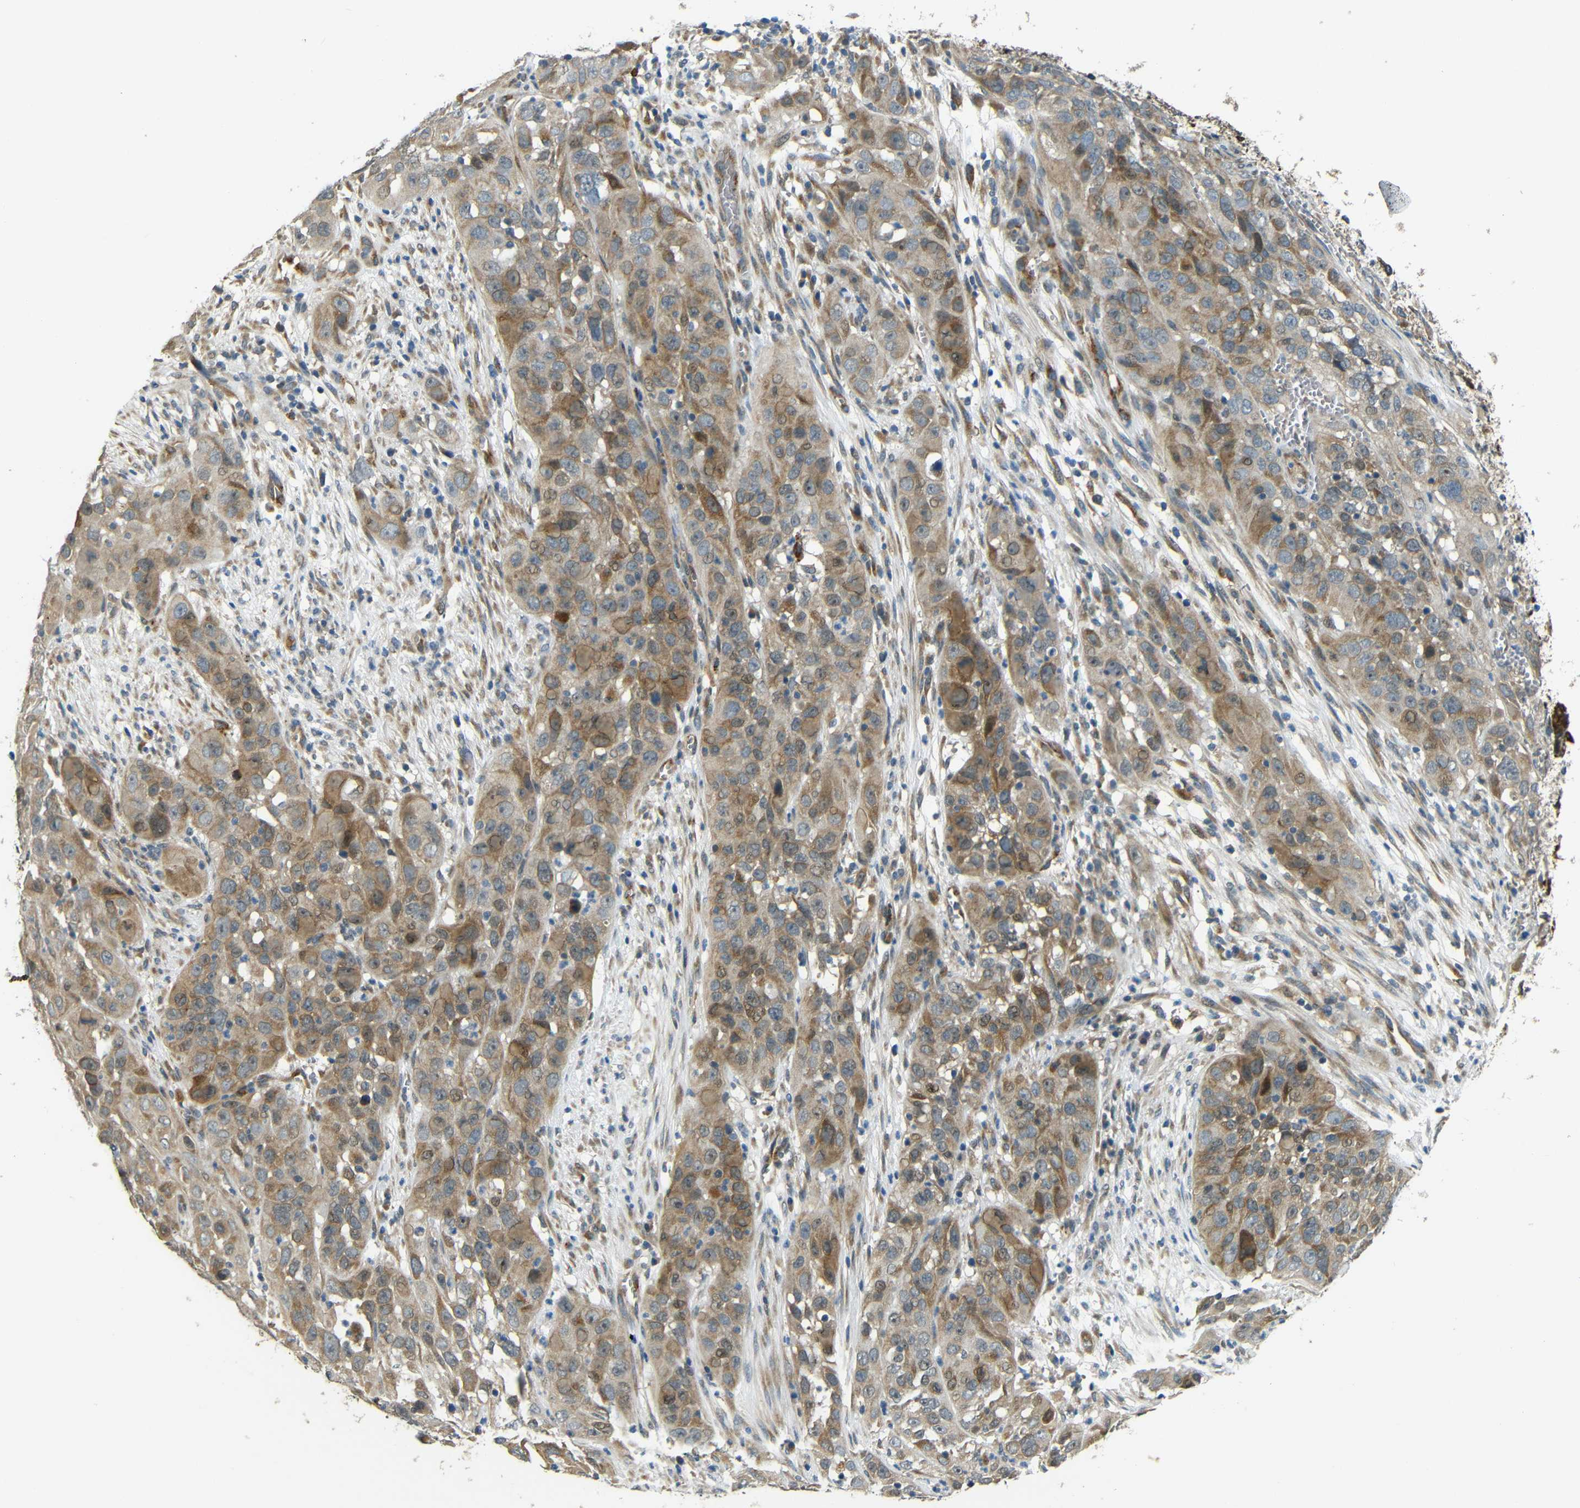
{"staining": {"intensity": "moderate", "quantity": ">75%", "location": "cytoplasmic/membranous"}, "tissue": "cervical cancer", "cell_type": "Tumor cells", "image_type": "cancer", "snomed": [{"axis": "morphology", "description": "Squamous cell carcinoma, NOS"}, {"axis": "topography", "description": "Cervix"}], "caption": "Brown immunohistochemical staining in human cervical squamous cell carcinoma demonstrates moderate cytoplasmic/membranous expression in about >75% of tumor cells.", "gene": "ATP7A", "patient": {"sex": "female", "age": 32}}